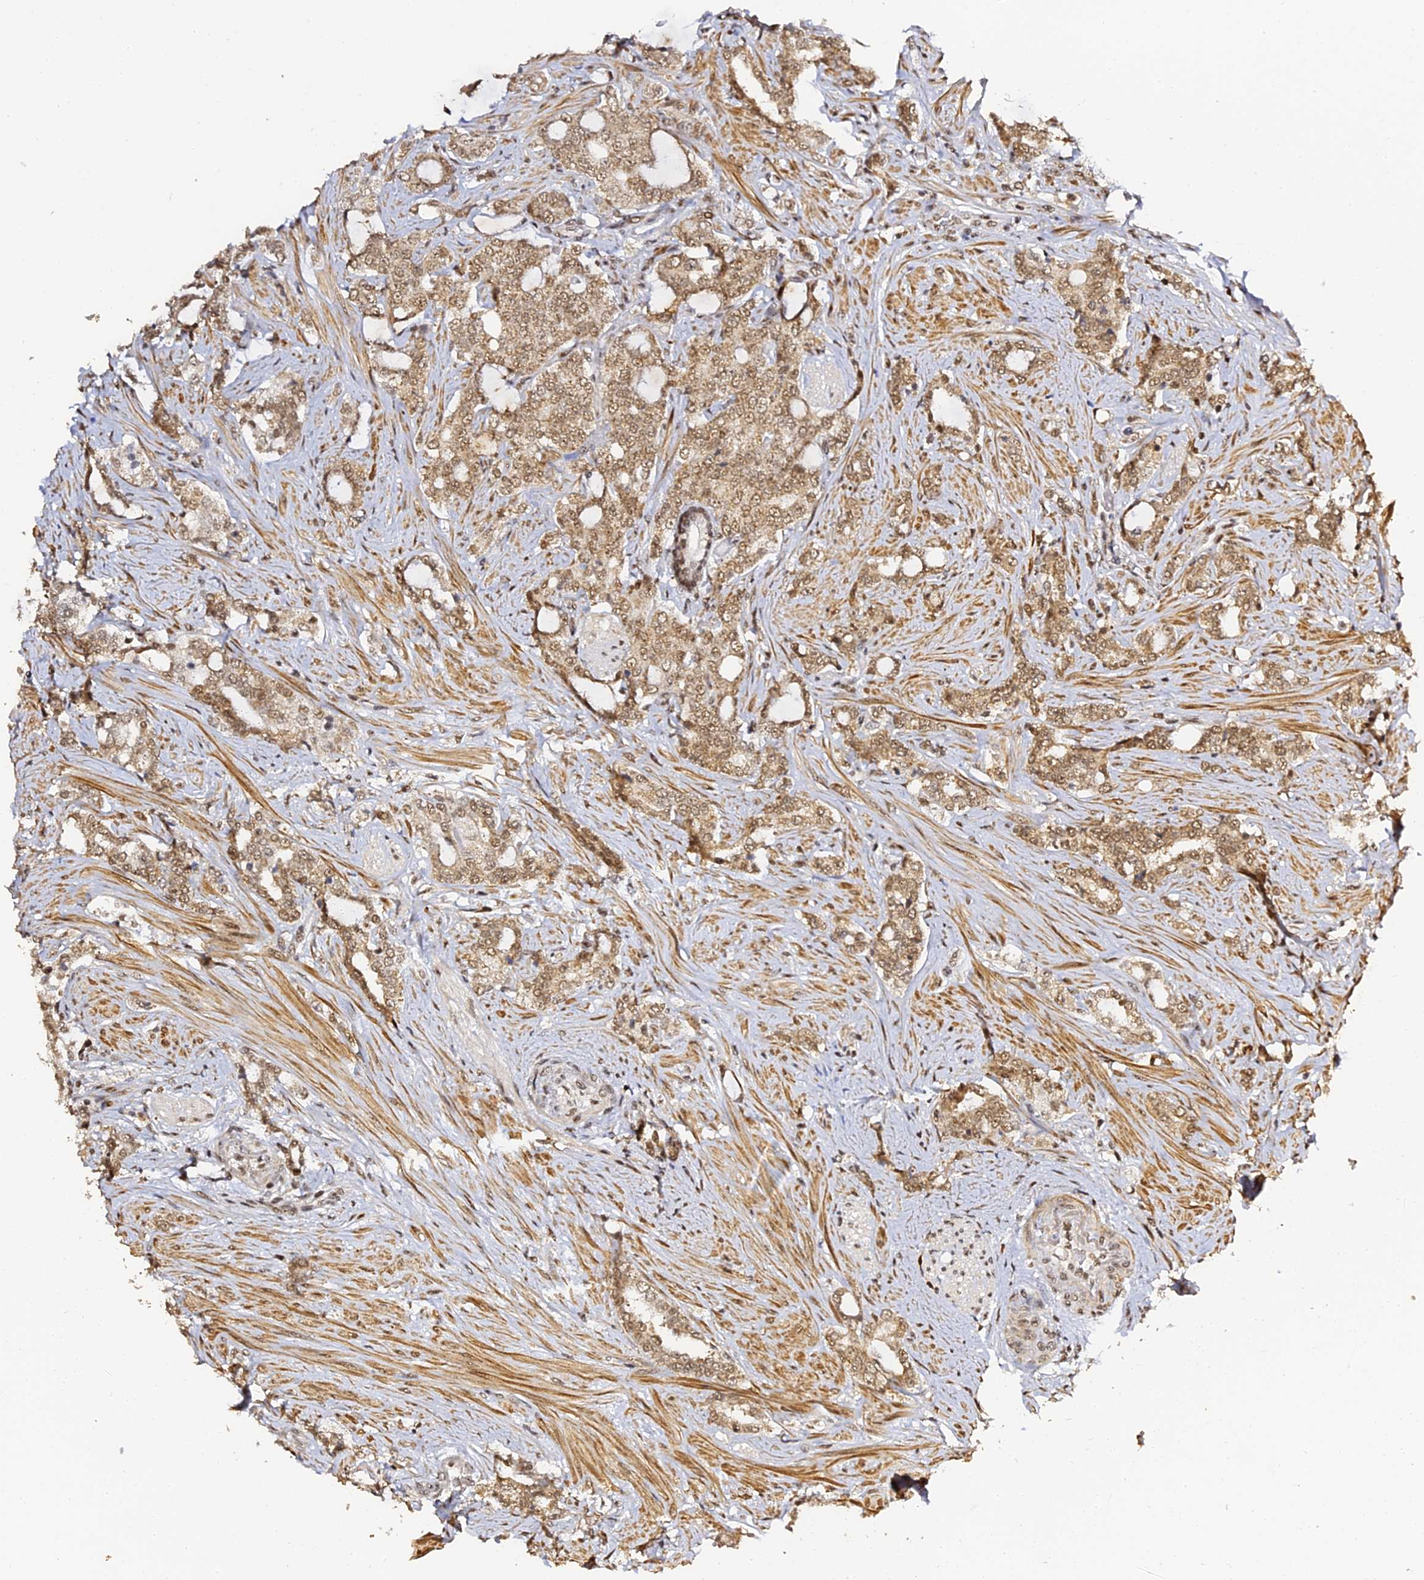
{"staining": {"intensity": "moderate", "quantity": ">75%", "location": "cytoplasmic/membranous,nuclear"}, "tissue": "prostate cancer", "cell_type": "Tumor cells", "image_type": "cancer", "snomed": [{"axis": "morphology", "description": "Adenocarcinoma, High grade"}, {"axis": "topography", "description": "Prostate"}], "caption": "Protein expression analysis of prostate high-grade adenocarcinoma reveals moderate cytoplasmic/membranous and nuclear staining in about >75% of tumor cells. Ihc stains the protein of interest in brown and the nuclei are stained blue.", "gene": "MCRS1", "patient": {"sex": "male", "age": 64}}